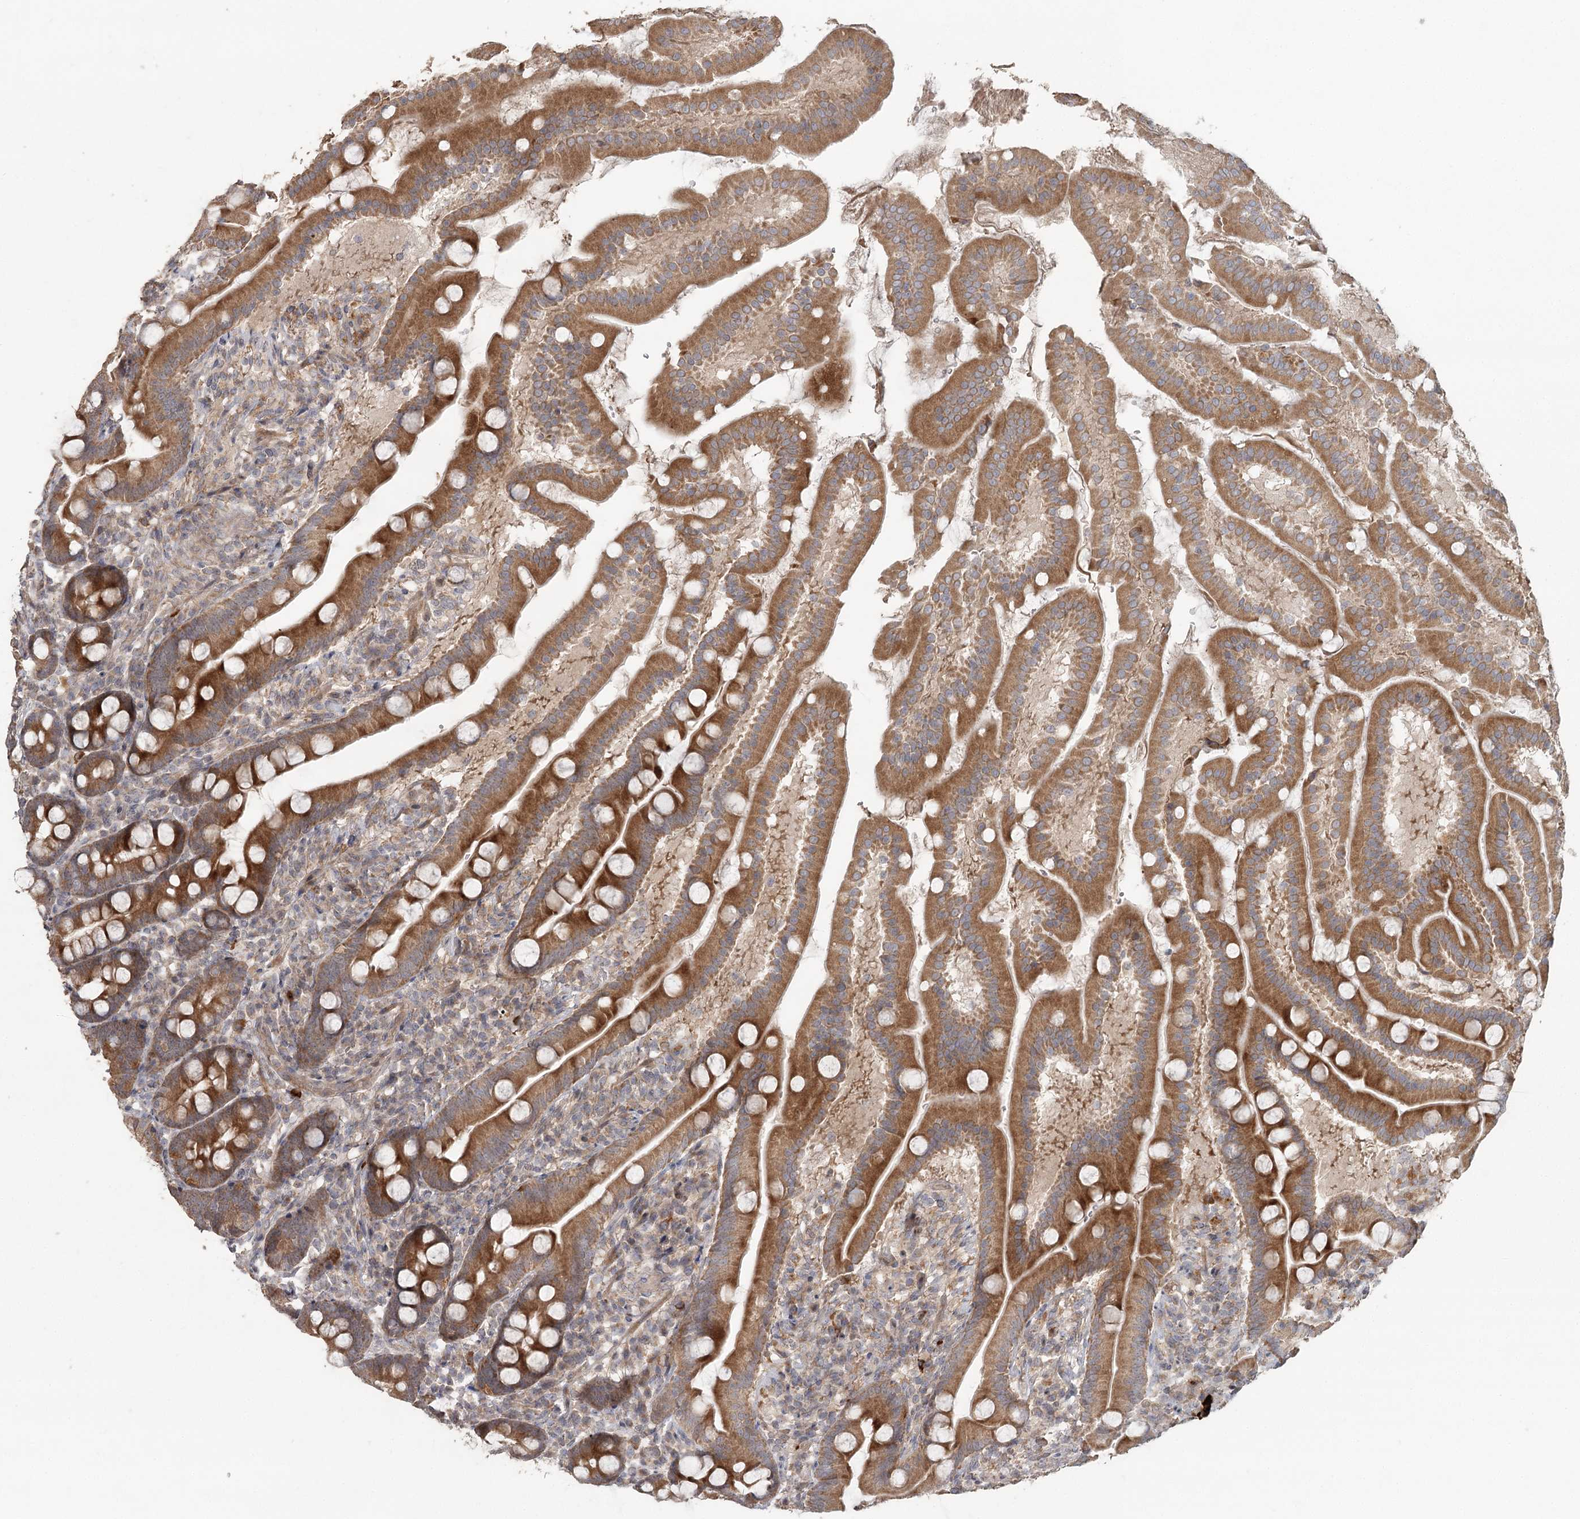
{"staining": {"intensity": "moderate", "quantity": ">75%", "location": "cytoplasmic/membranous"}, "tissue": "duodenum", "cell_type": "Glandular cells", "image_type": "normal", "snomed": [{"axis": "morphology", "description": "Normal tissue, NOS"}, {"axis": "topography", "description": "Duodenum"}], "caption": "A micrograph of human duodenum stained for a protein reveals moderate cytoplasmic/membranous brown staining in glandular cells. The staining was performed using DAB, with brown indicating positive protein expression. Nuclei are stained blue with hematoxylin.", "gene": "OBSL1", "patient": {"sex": "male", "age": 50}}